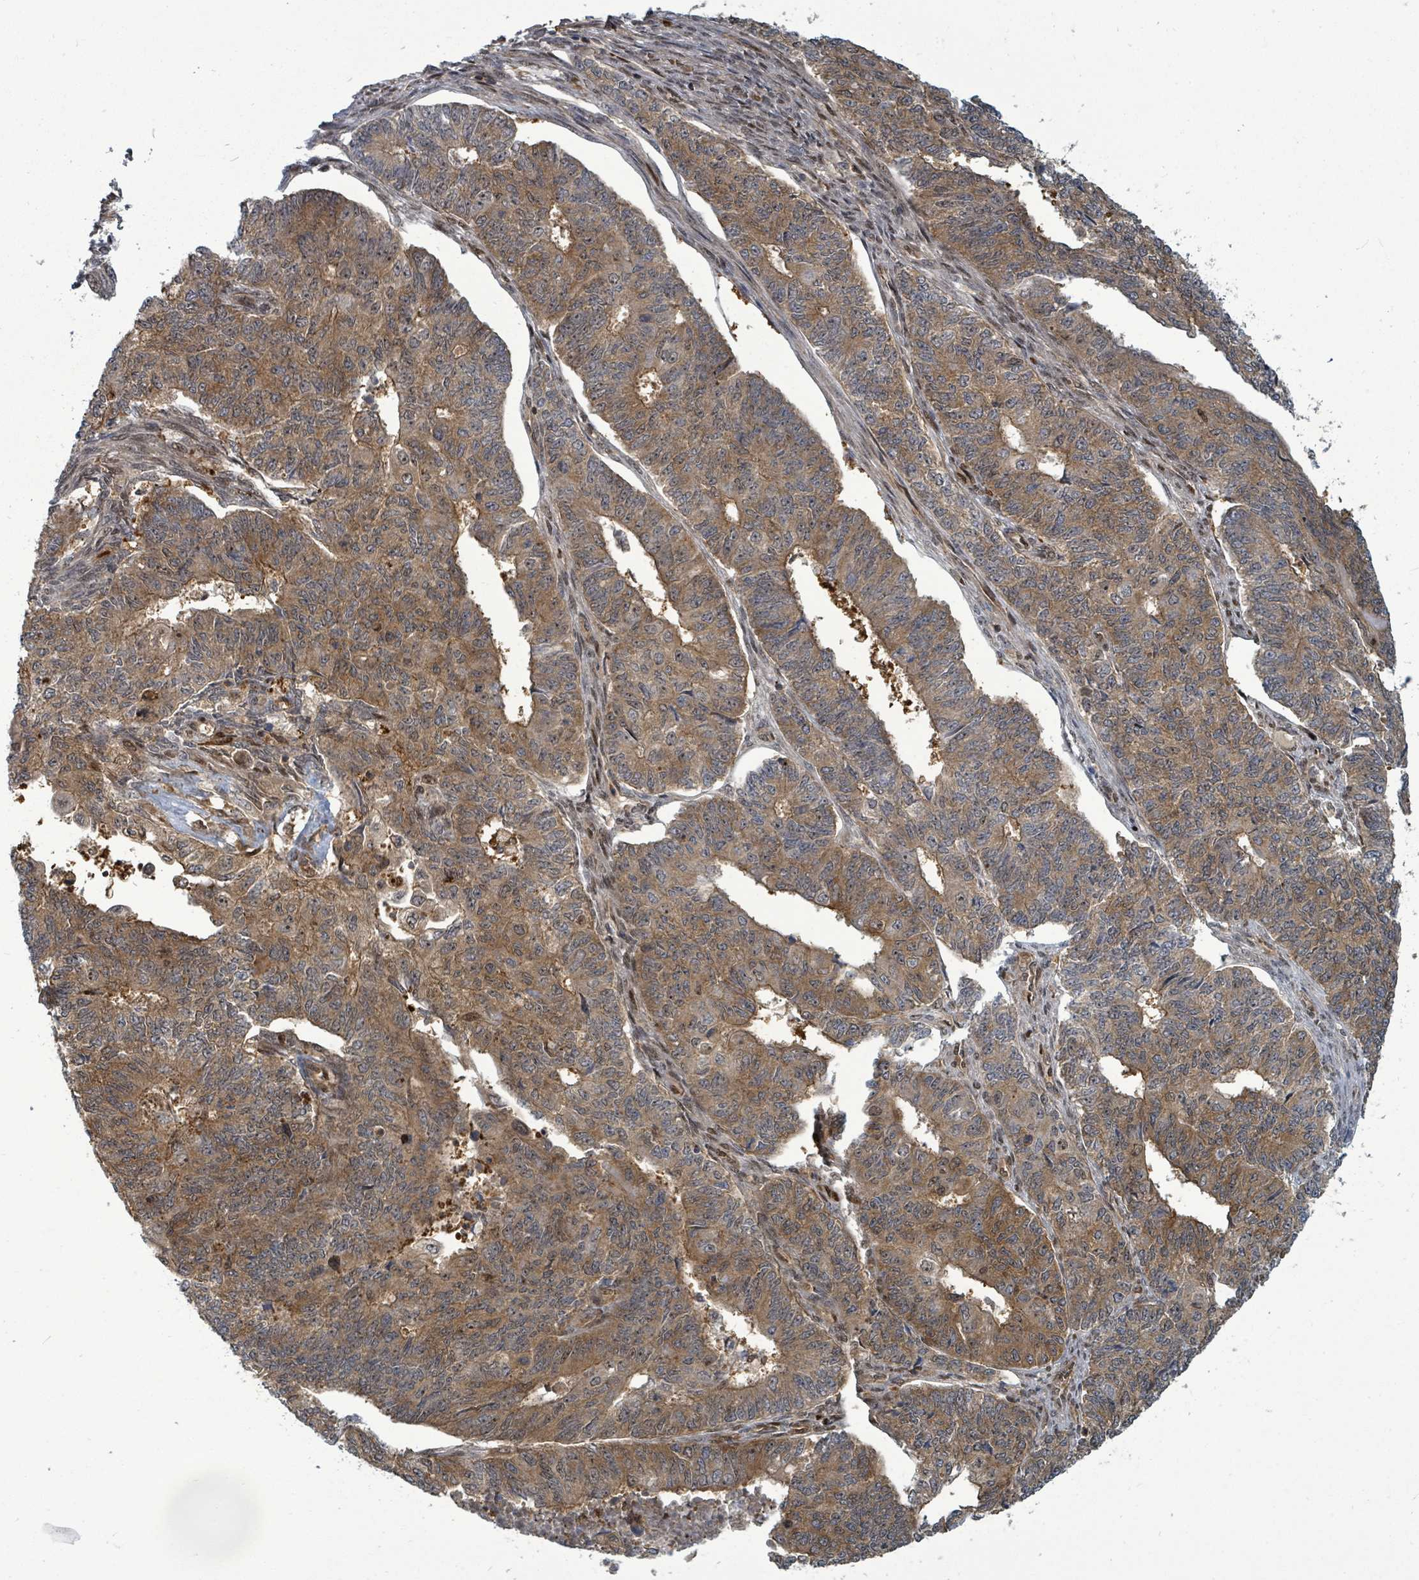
{"staining": {"intensity": "moderate", "quantity": ">75%", "location": "cytoplasmic/membranous"}, "tissue": "endometrial cancer", "cell_type": "Tumor cells", "image_type": "cancer", "snomed": [{"axis": "morphology", "description": "Adenocarcinoma, NOS"}, {"axis": "topography", "description": "Endometrium"}], "caption": "A high-resolution image shows IHC staining of endometrial adenocarcinoma, which demonstrates moderate cytoplasmic/membranous expression in approximately >75% of tumor cells. Ihc stains the protein in brown and the nuclei are stained blue.", "gene": "TRDMT1", "patient": {"sex": "female", "age": 32}}